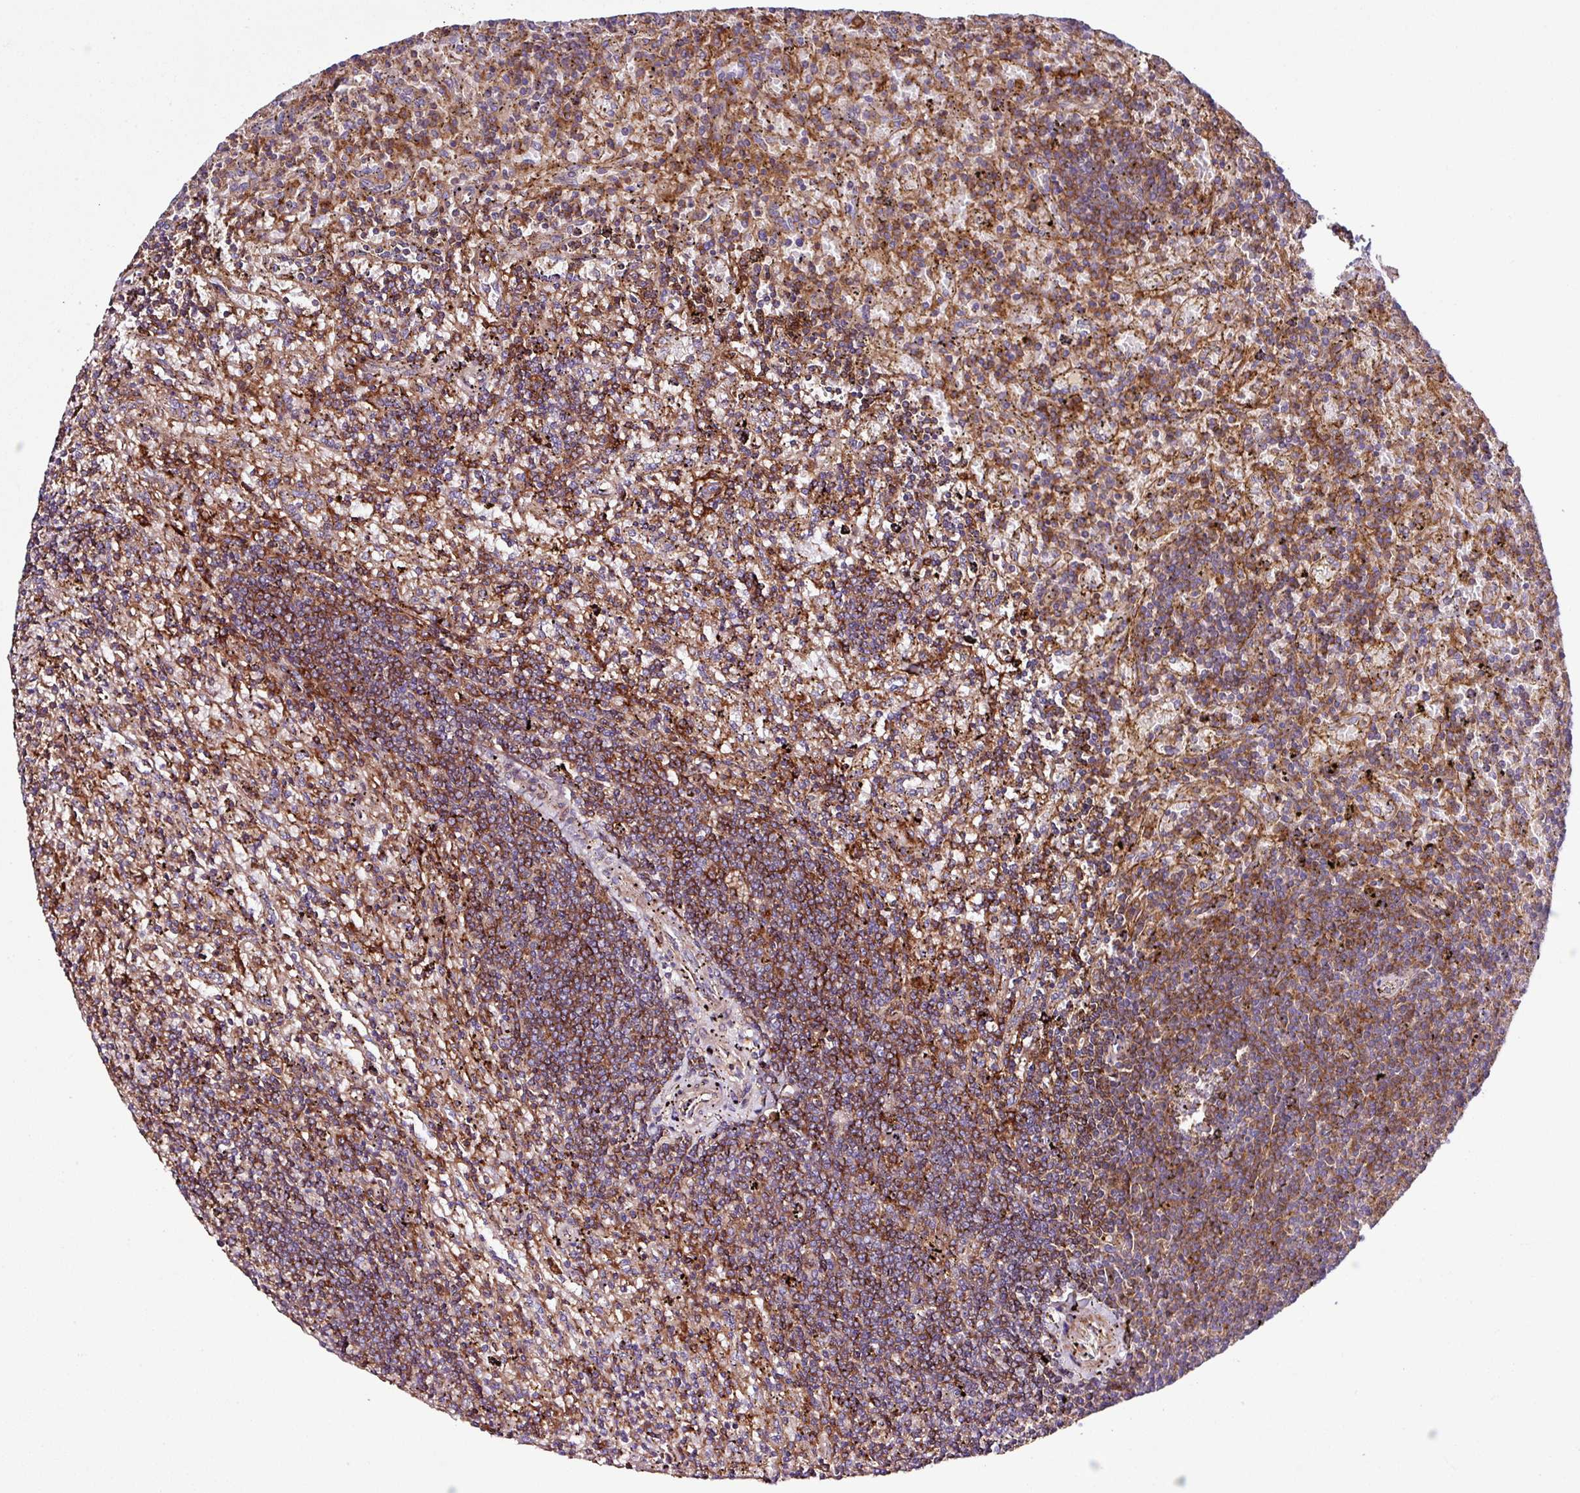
{"staining": {"intensity": "moderate", "quantity": ">75%", "location": "cytoplasmic/membranous"}, "tissue": "lymphoma", "cell_type": "Tumor cells", "image_type": "cancer", "snomed": [{"axis": "morphology", "description": "Malignant lymphoma, non-Hodgkin's type, Low grade"}, {"axis": "topography", "description": "Spleen"}], "caption": "This histopathology image reveals IHC staining of human lymphoma, with medium moderate cytoplasmic/membranous expression in about >75% of tumor cells.", "gene": "RIC1", "patient": {"sex": "male", "age": 76}}